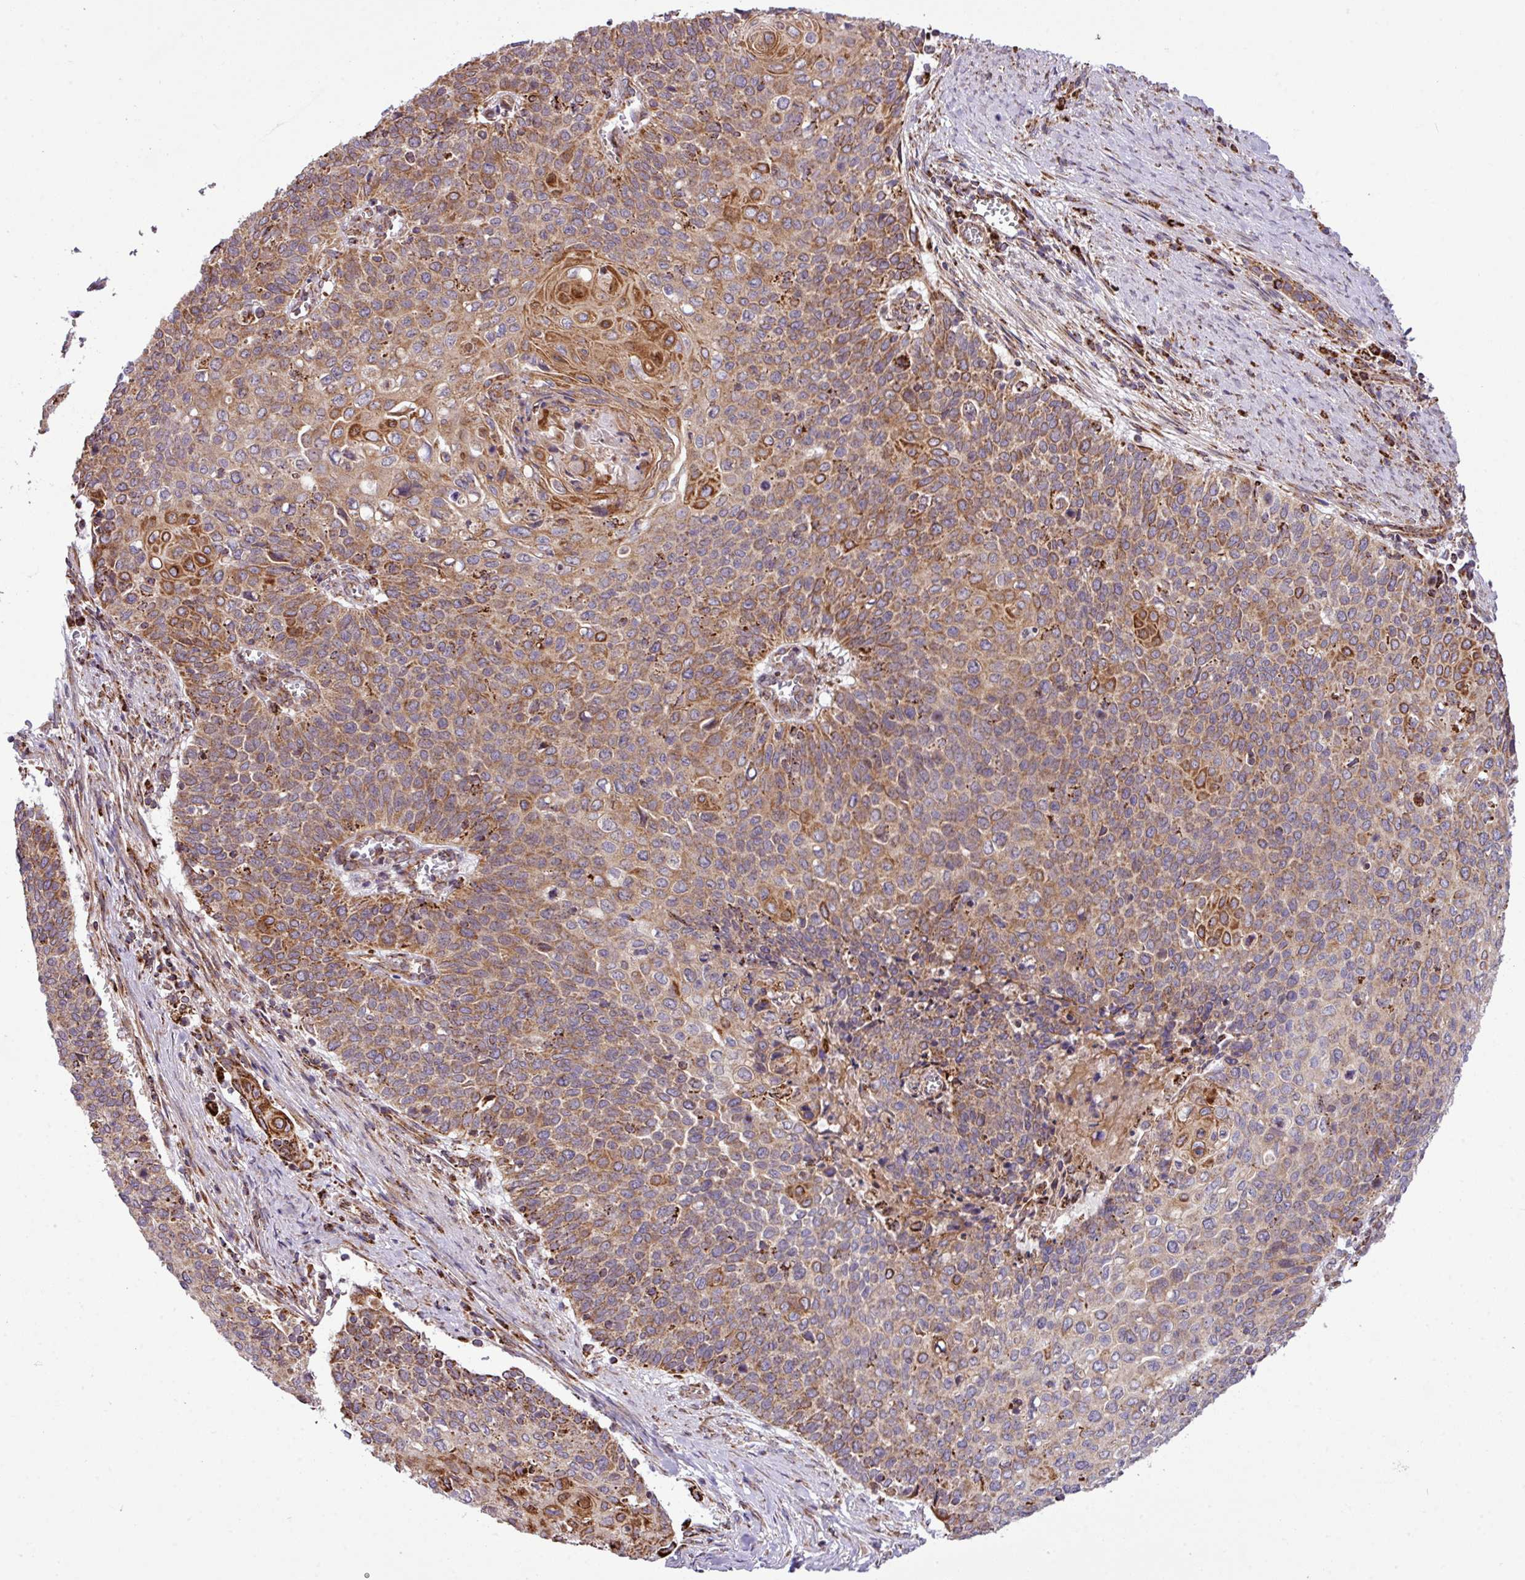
{"staining": {"intensity": "moderate", "quantity": ">75%", "location": "cytoplasmic/membranous"}, "tissue": "cervical cancer", "cell_type": "Tumor cells", "image_type": "cancer", "snomed": [{"axis": "morphology", "description": "Squamous cell carcinoma, NOS"}, {"axis": "topography", "description": "Cervix"}], "caption": "Immunohistochemistry (IHC) of human cervical cancer (squamous cell carcinoma) reveals medium levels of moderate cytoplasmic/membranous staining in approximately >75% of tumor cells.", "gene": "ZNF569", "patient": {"sex": "female", "age": 39}}